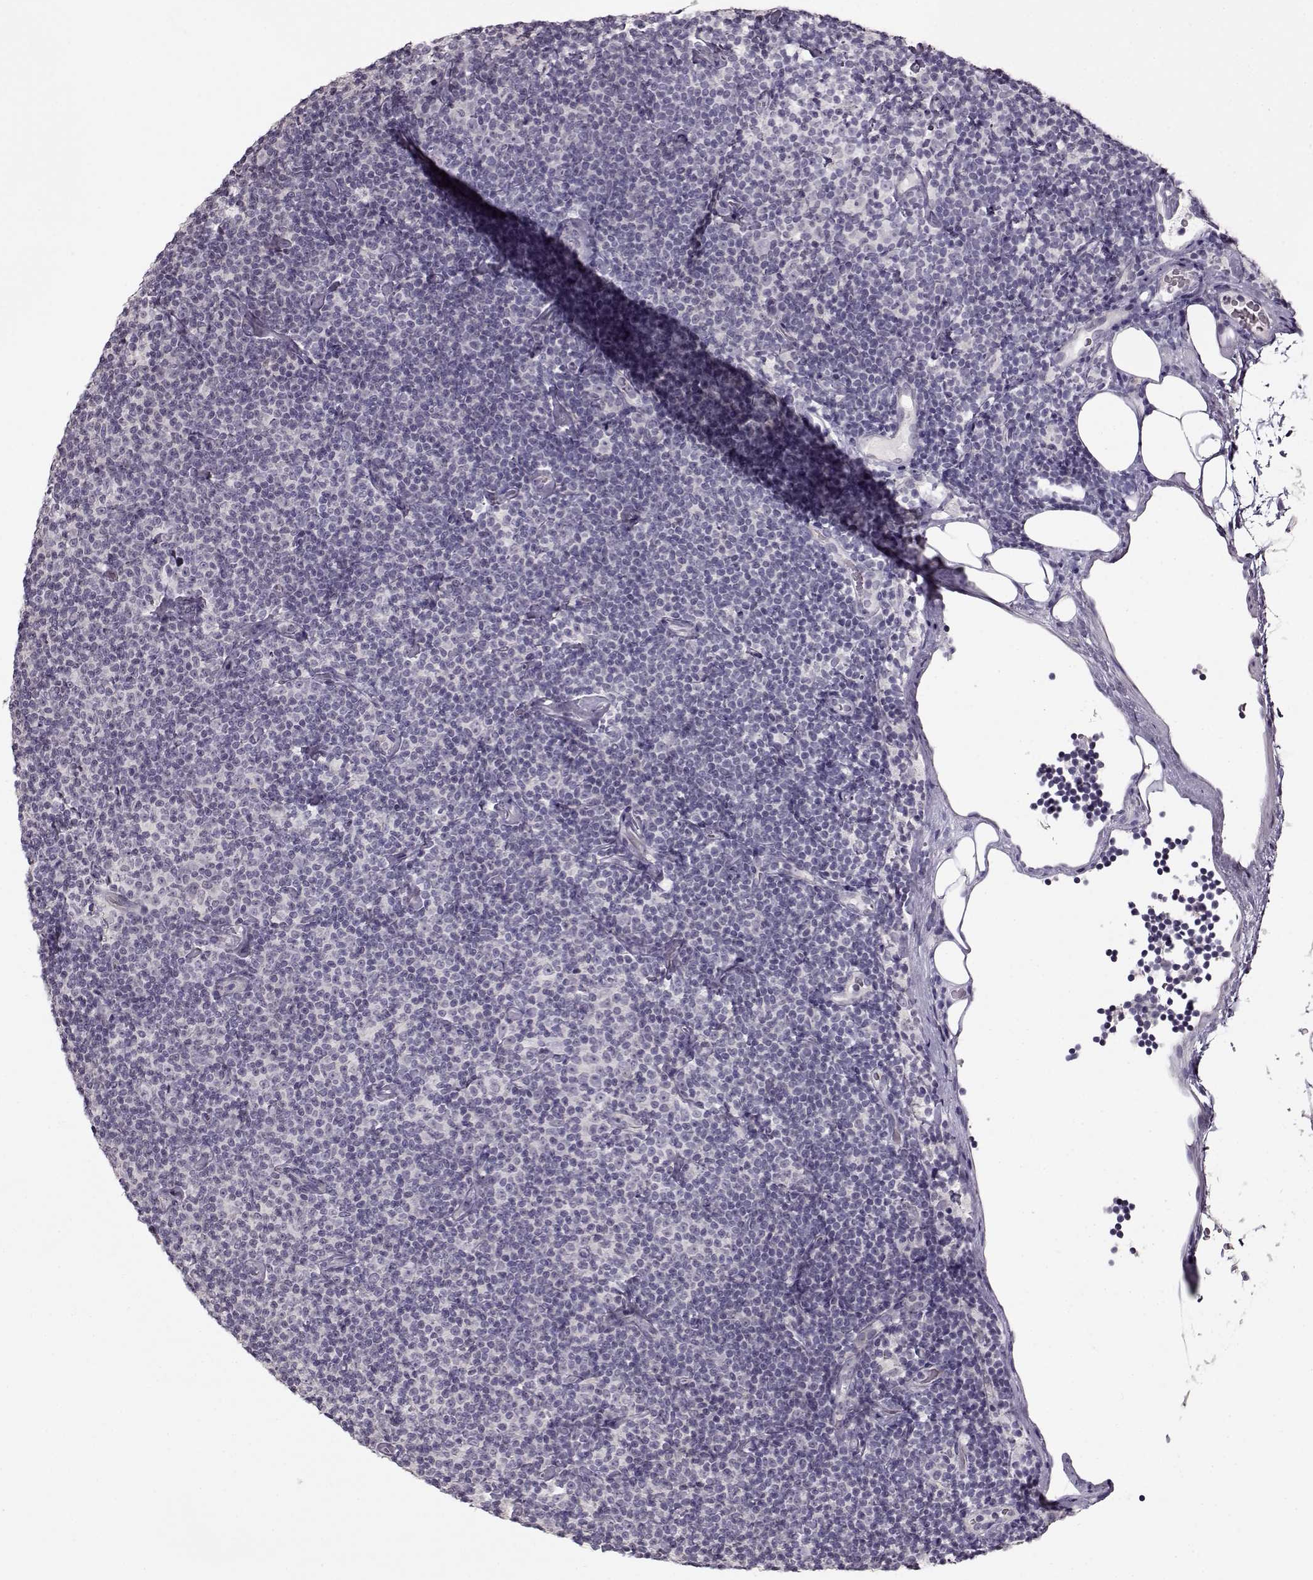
{"staining": {"intensity": "negative", "quantity": "none", "location": "none"}, "tissue": "lymphoma", "cell_type": "Tumor cells", "image_type": "cancer", "snomed": [{"axis": "morphology", "description": "Malignant lymphoma, non-Hodgkin's type, Low grade"}, {"axis": "topography", "description": "Lymph node"}], "caption": "Protein analysis of malignant lymphoma, non-Hodgkin's type (low-grade) shows no significant expression in tumor cells. Brightfield microscopy of immunohistochemistry stained with DAB (3,3'-diaminobenzidine) (brown) and hematoxylin (blue), captured at high magnification.", "gene": "RP1L1", "patient": {"sex": "male", "age": 81}}